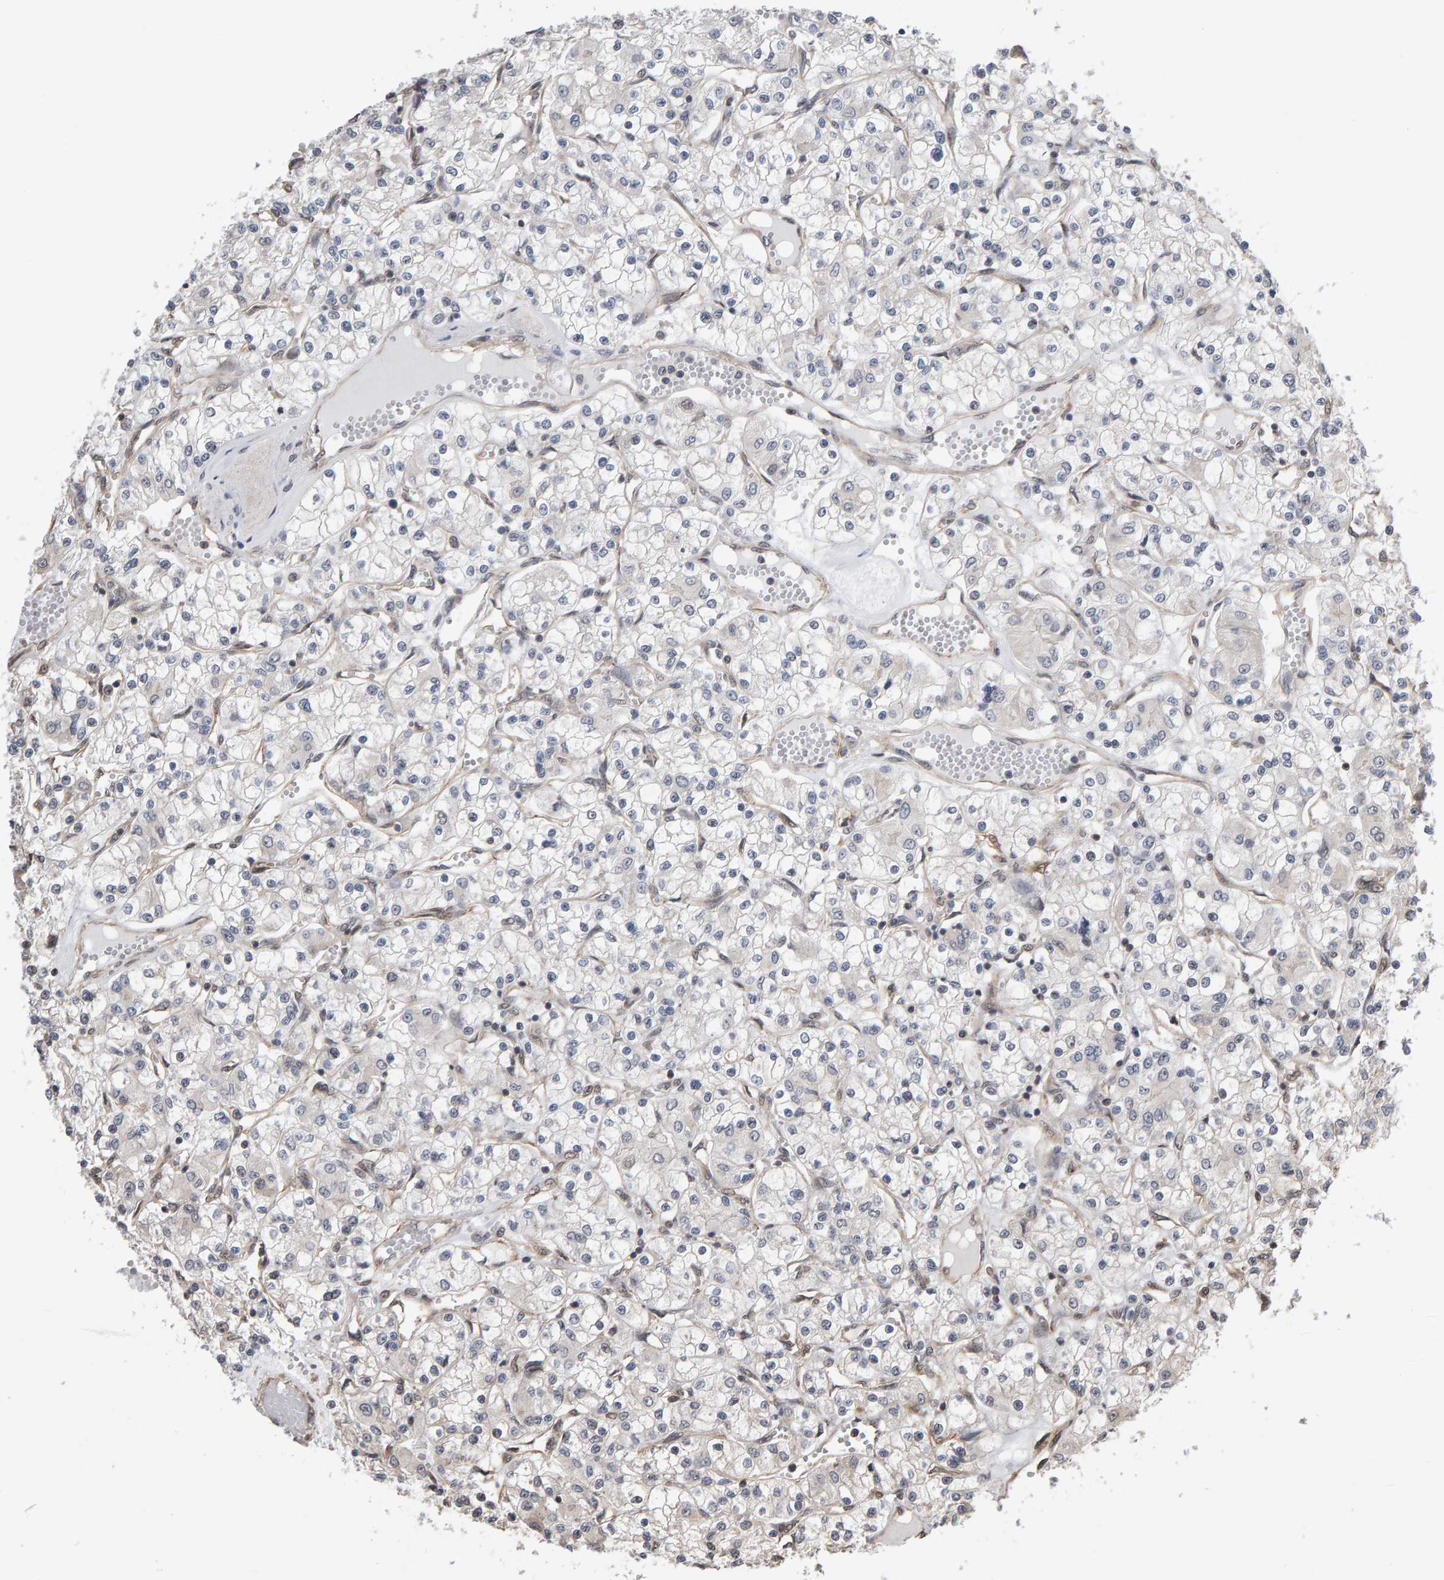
{"staining": {"intensity": "negative", "quantity": "none", "location": "none"}, "tissue": "renal cancer", "cell_type": "Tumor cells", "image_type": "cancer", "snomed": [{"axis": "morphology", "description": "Adenocarcinoma, NOS"}, {"axis": "topography", "description": "Kidney"}], "caption": "A photomicrograph of renal cancer stained for a protein demonstrates no brown staining in tumor cells. (DAB (3,3'-diaminobenzidine) immunohistochemistry with hematoxylin counter stain).", "gene": "COASY", "patient": {"sex": "female", "age": 59}}